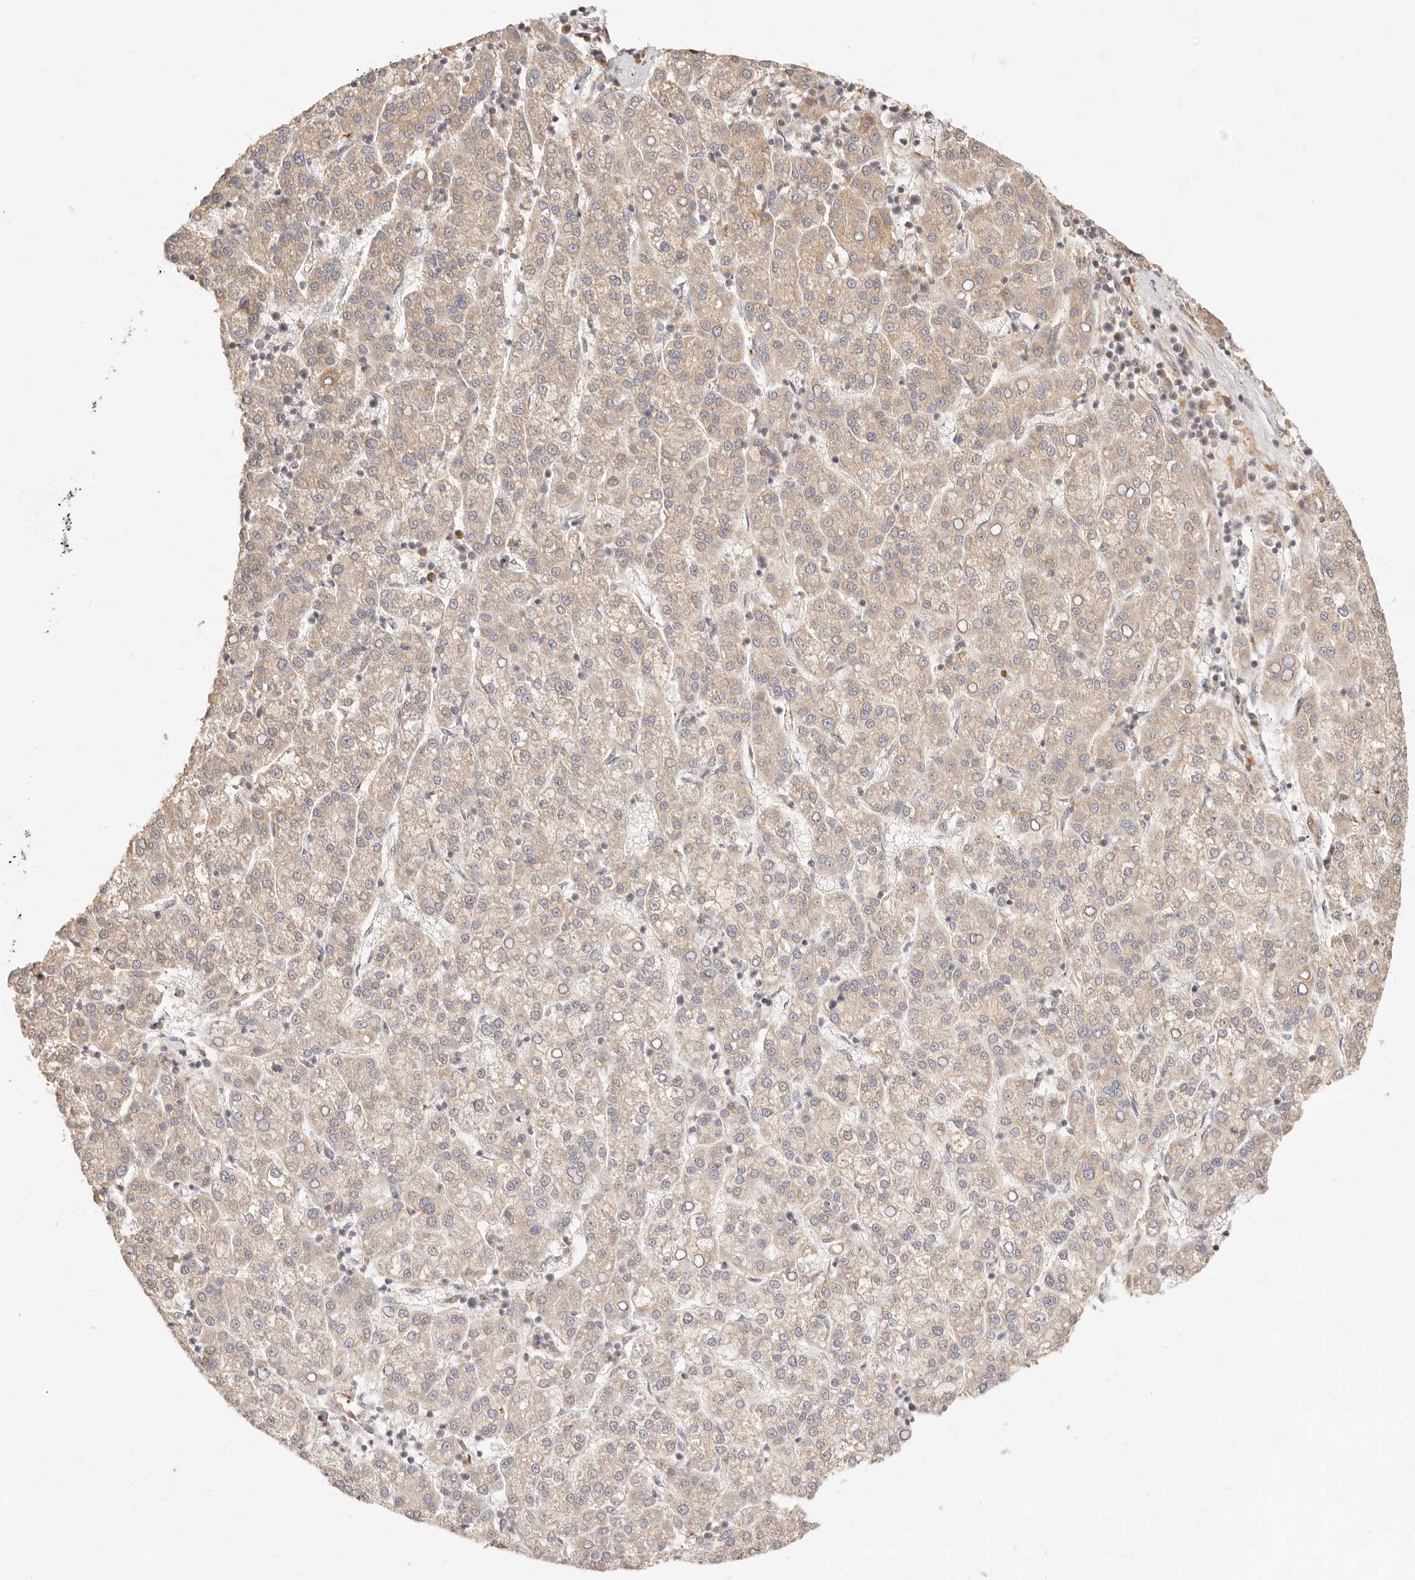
{"staining": {"intensity": "weak", "quantity": ">75%", "location": "cytoplasmic/membranous"}, "tissue": "liver cancer", "cell_type": "Tumor cells", "image_type": "cancer", "snomed": [{"axis": "morphology", "description": "Carcinoma, Hepatocellular, NOS"}, {"axis": "topography", "description": "Liver"}], "caption": "Human liver cancer stained with a brown dye demonstrates weak cytoplasmic/membranous positive positivity in about >75% of tumor cells.", "gene": "UBXN10", "patient": {"sex": "female", "age": 58}}